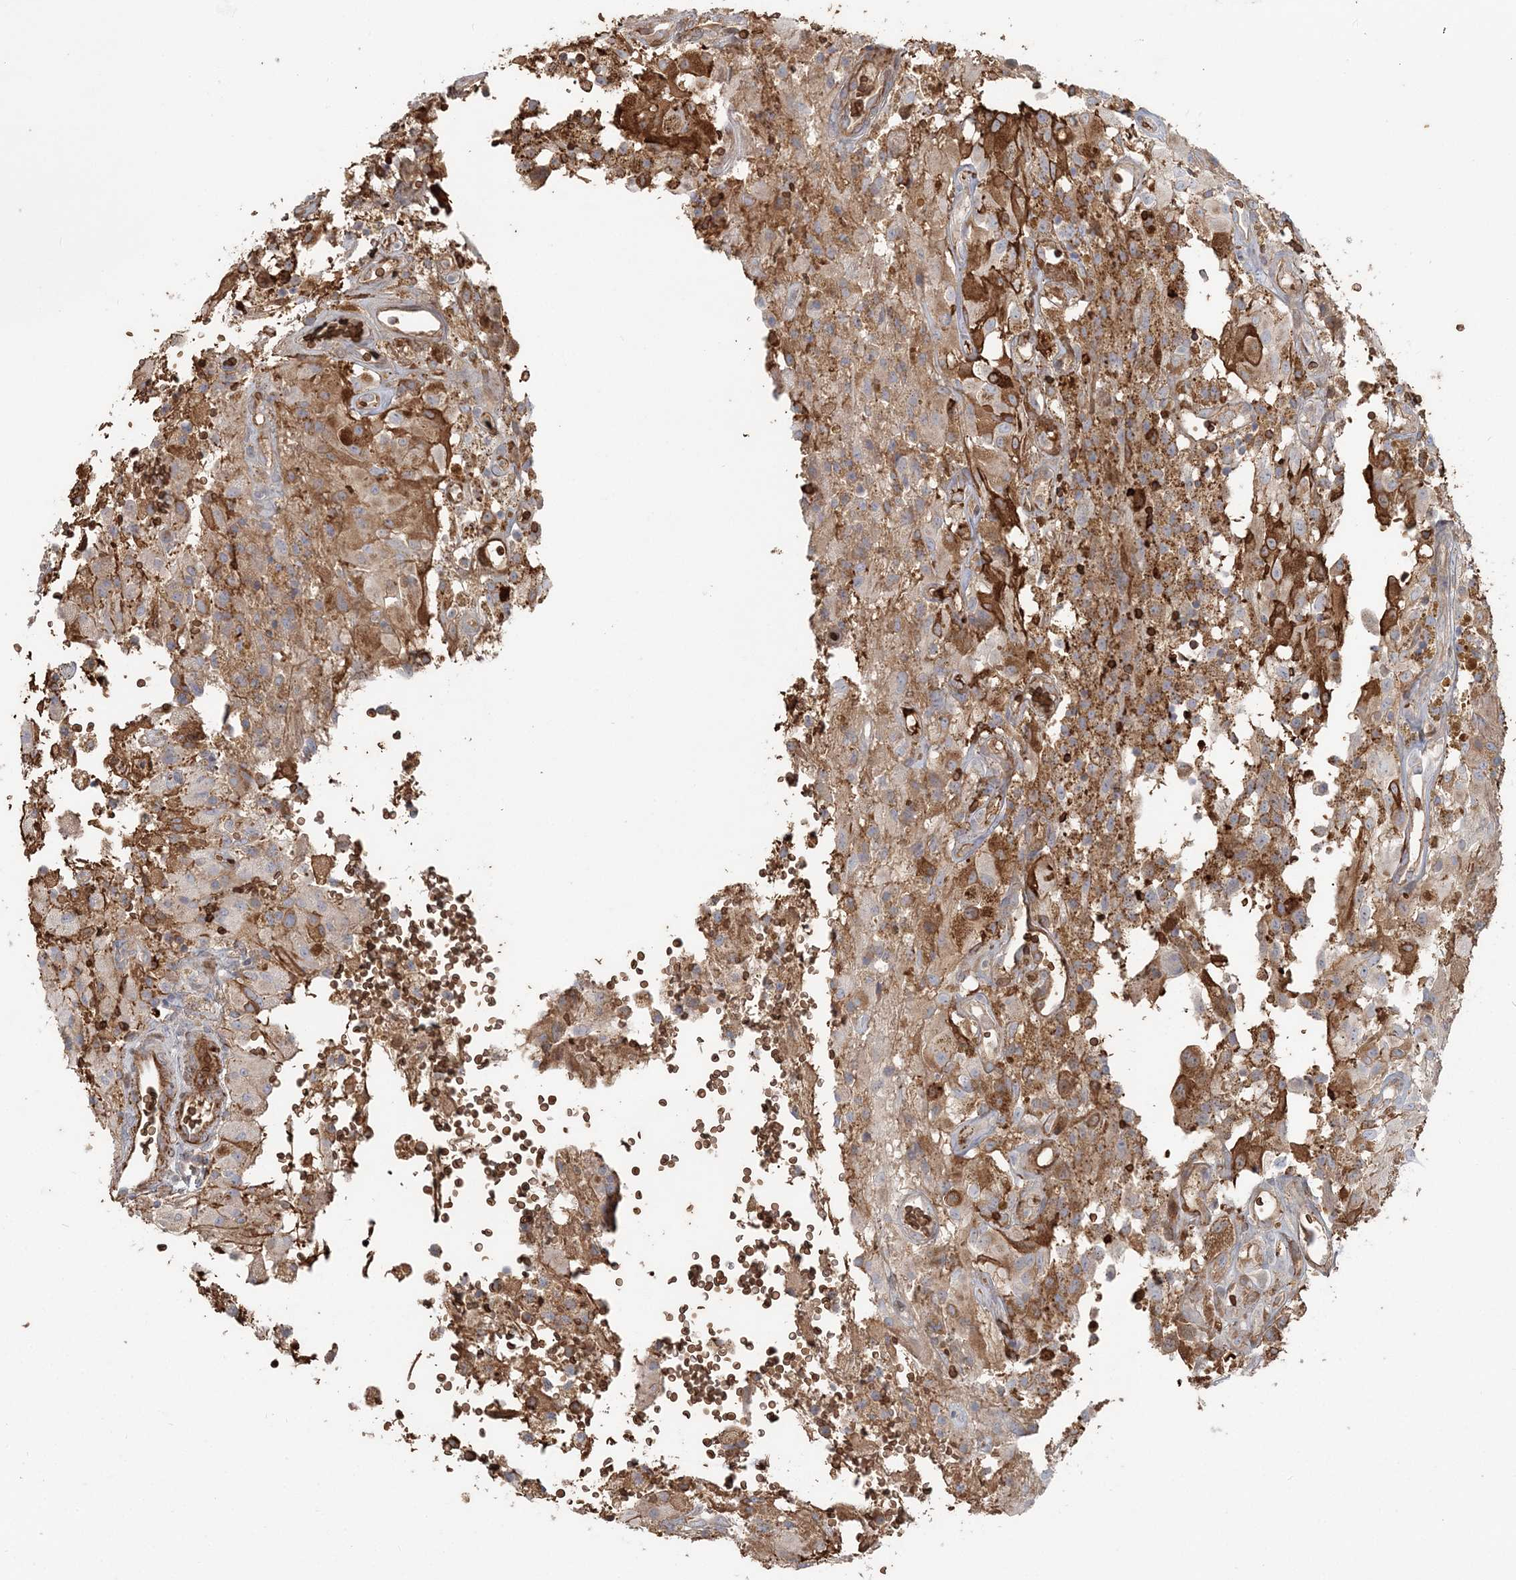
{"staining": {"intensity": "moderate", "quantity": "25%-75%", "location": "cytoplasmic/membranous"}, "tissue": "glioma", "cell_type": "Tumor cells", "image_type": "cancer", "snomed": [{"axis": "morphology", "description": "Glioma, malignant, High grade"}, {"axis": "topography", "description": "Brain"}], "caption": "Immunohistochemistry (DAB) staining of glioma displays moderate cytoplasmic/membranous protein staining in approximately 25%-75% of tumor cells. (IHC, brightfield microscopy, high magnification).", "gene": "SERINC1", "patient": {"sex": "female", "age": 59}}